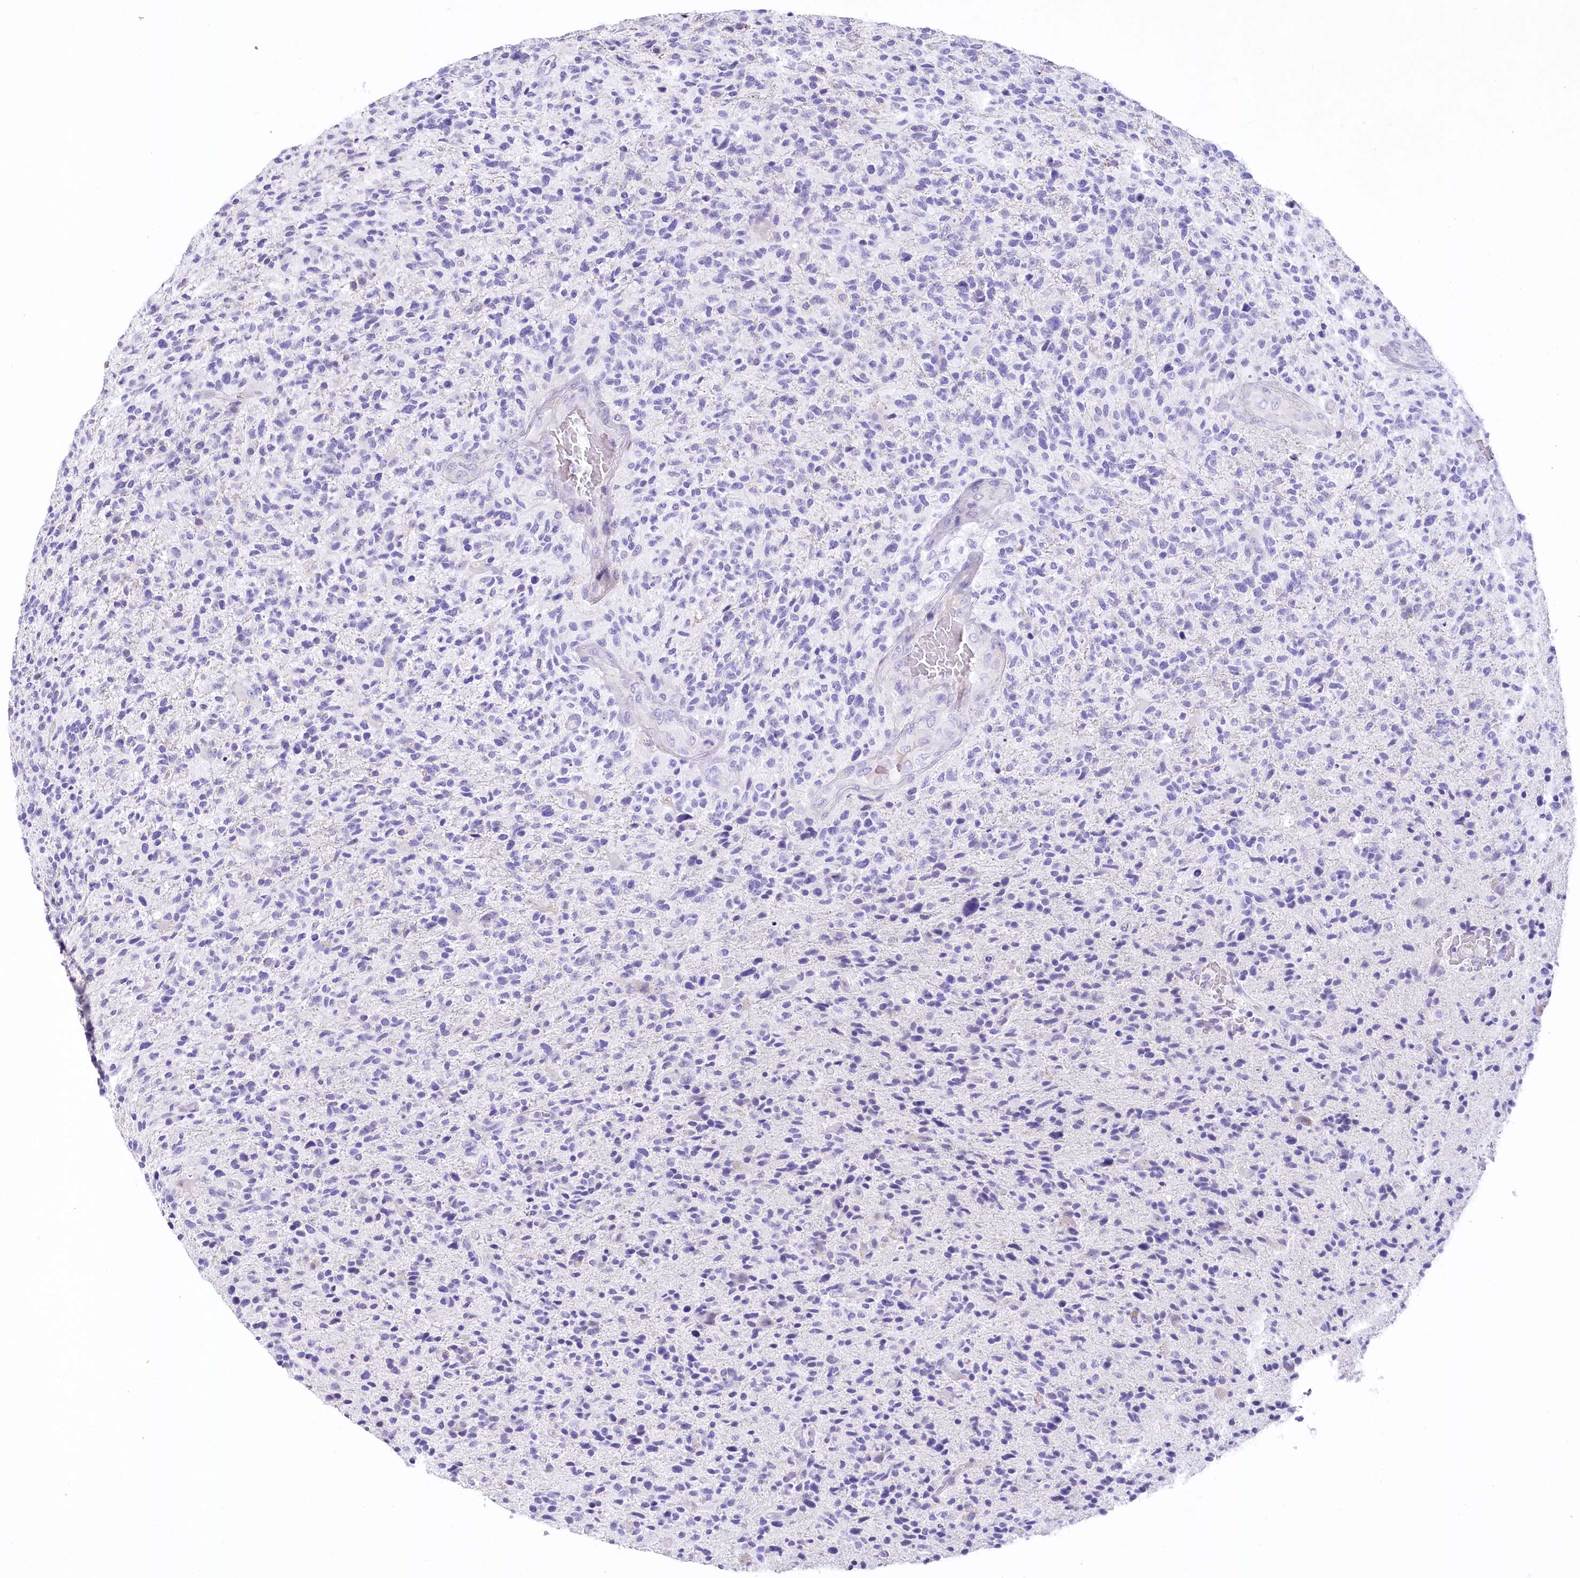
{"staining": {"intensity": "negative", "quantity": "none", "location": "none"}, "tissue": "glioma", "cell_type": "Tumor cells", "image_type": "cancer", "snomed": [{"axis": "morphology", "description": "Glioma, malignant, High grade"}, {"axis": "topography", "description": "Brain"}], "caption": "Immunohistochemistry micrograph of neoplastic tissue: human glioma stained with DAB displays no significant protein expression in tumor cells.", "gene": "MYOZ1", "patient": {"sex": "male", "age": 72}}